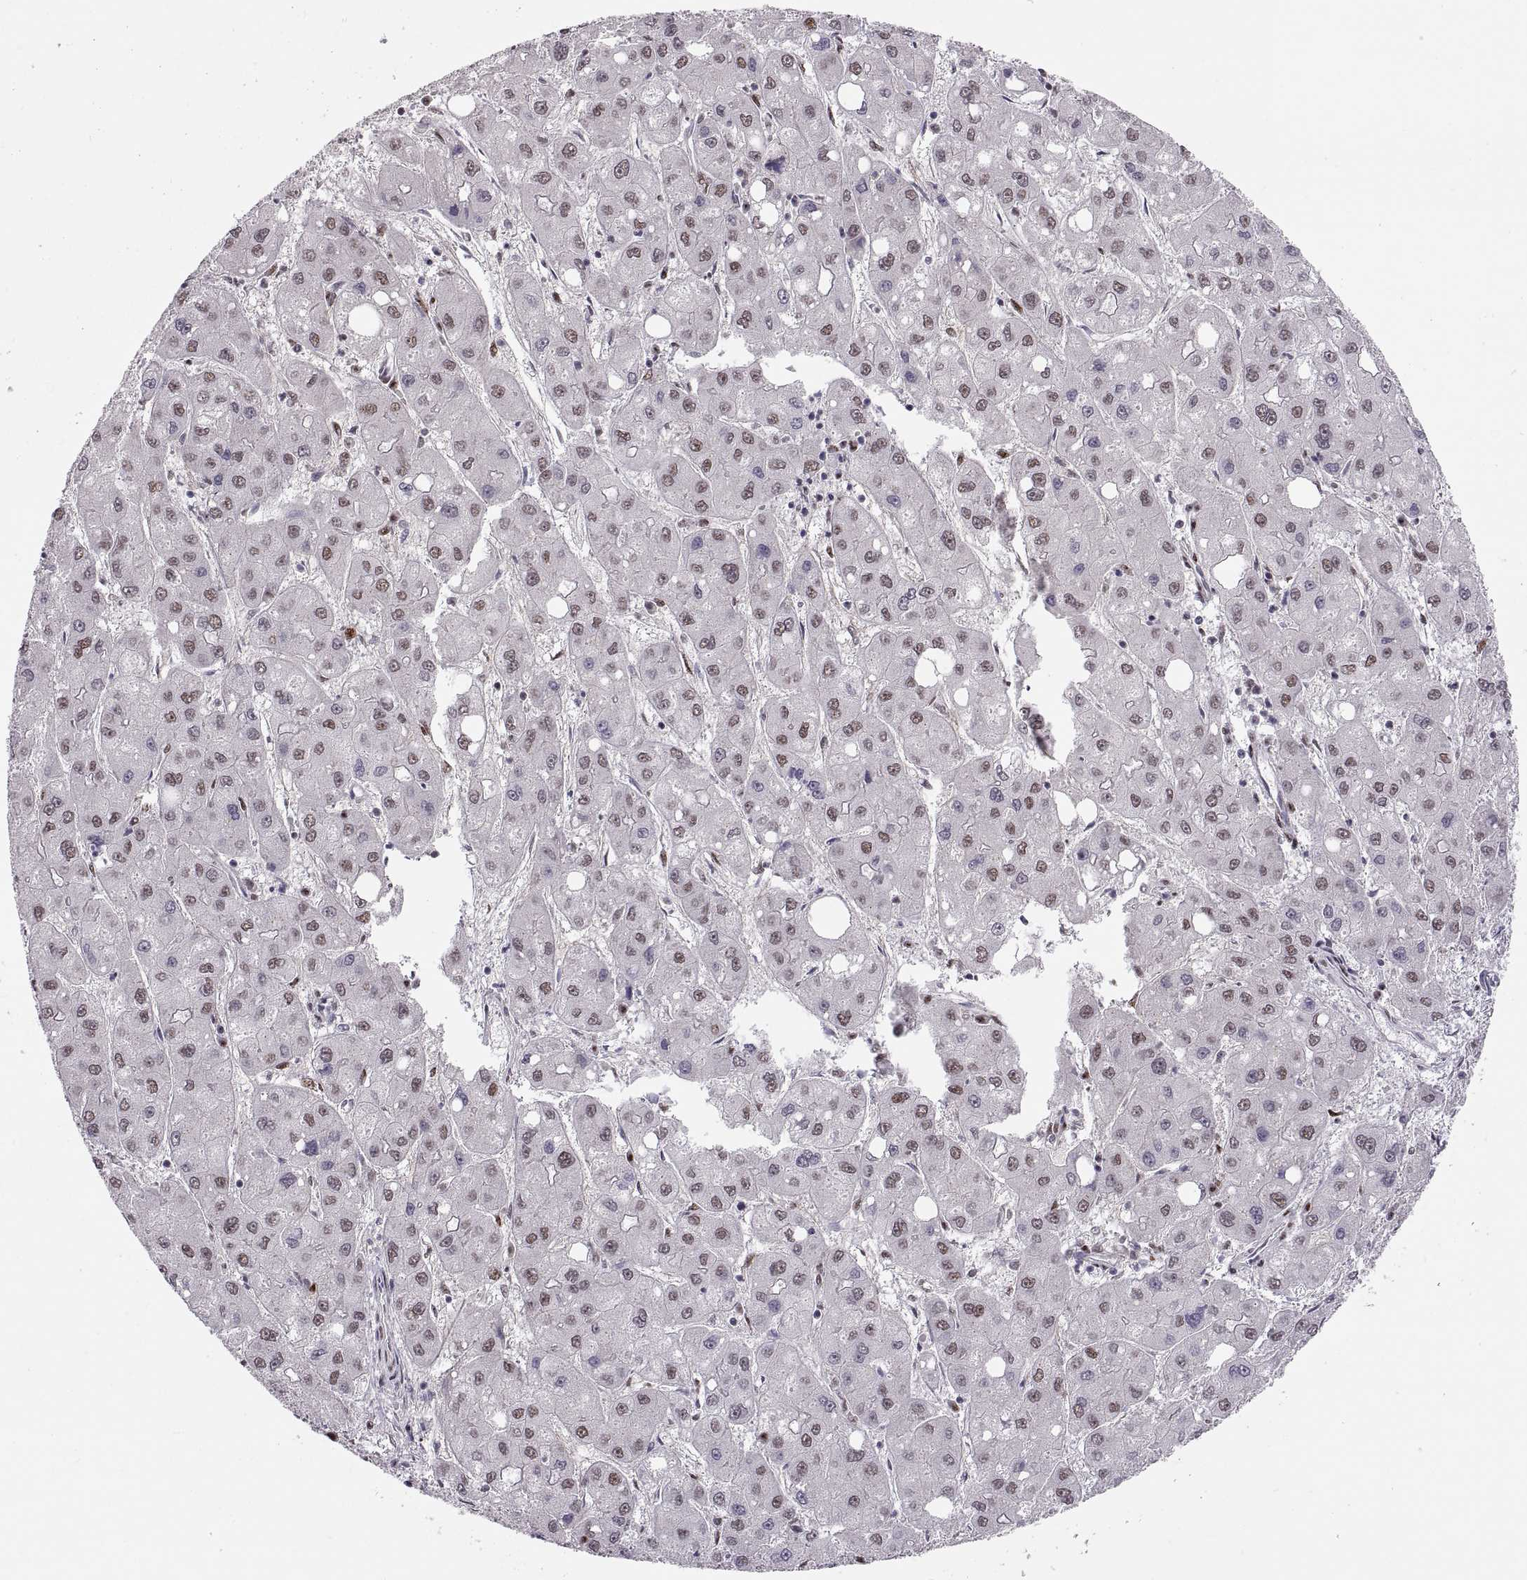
{"staining": {"intensity": "moderate", "quantity": "25%-75%", "location": "nuclear"}, "tissue": "liver cancer", "cell_type": "Tumor cells", "image_type": "cancer", "snomed": [{"axis": "morphology", "description": "Carcinoma, Hepatocellular, NOS"}, {"axis": "topography", "description": "Liver"}], "caption": "Immunohistochemical staining of human liver cancer (hepatocellular carcinoma) reveals medium levels of moderate nuclear protein expression in approximately 25%-75% of tumor cells. Immunohistochemistry (ihc) stains the protein in brown and the nuclei are stained blue.", "gene": "SNAI1", "patient": {"sex": "male", "age": 73}}